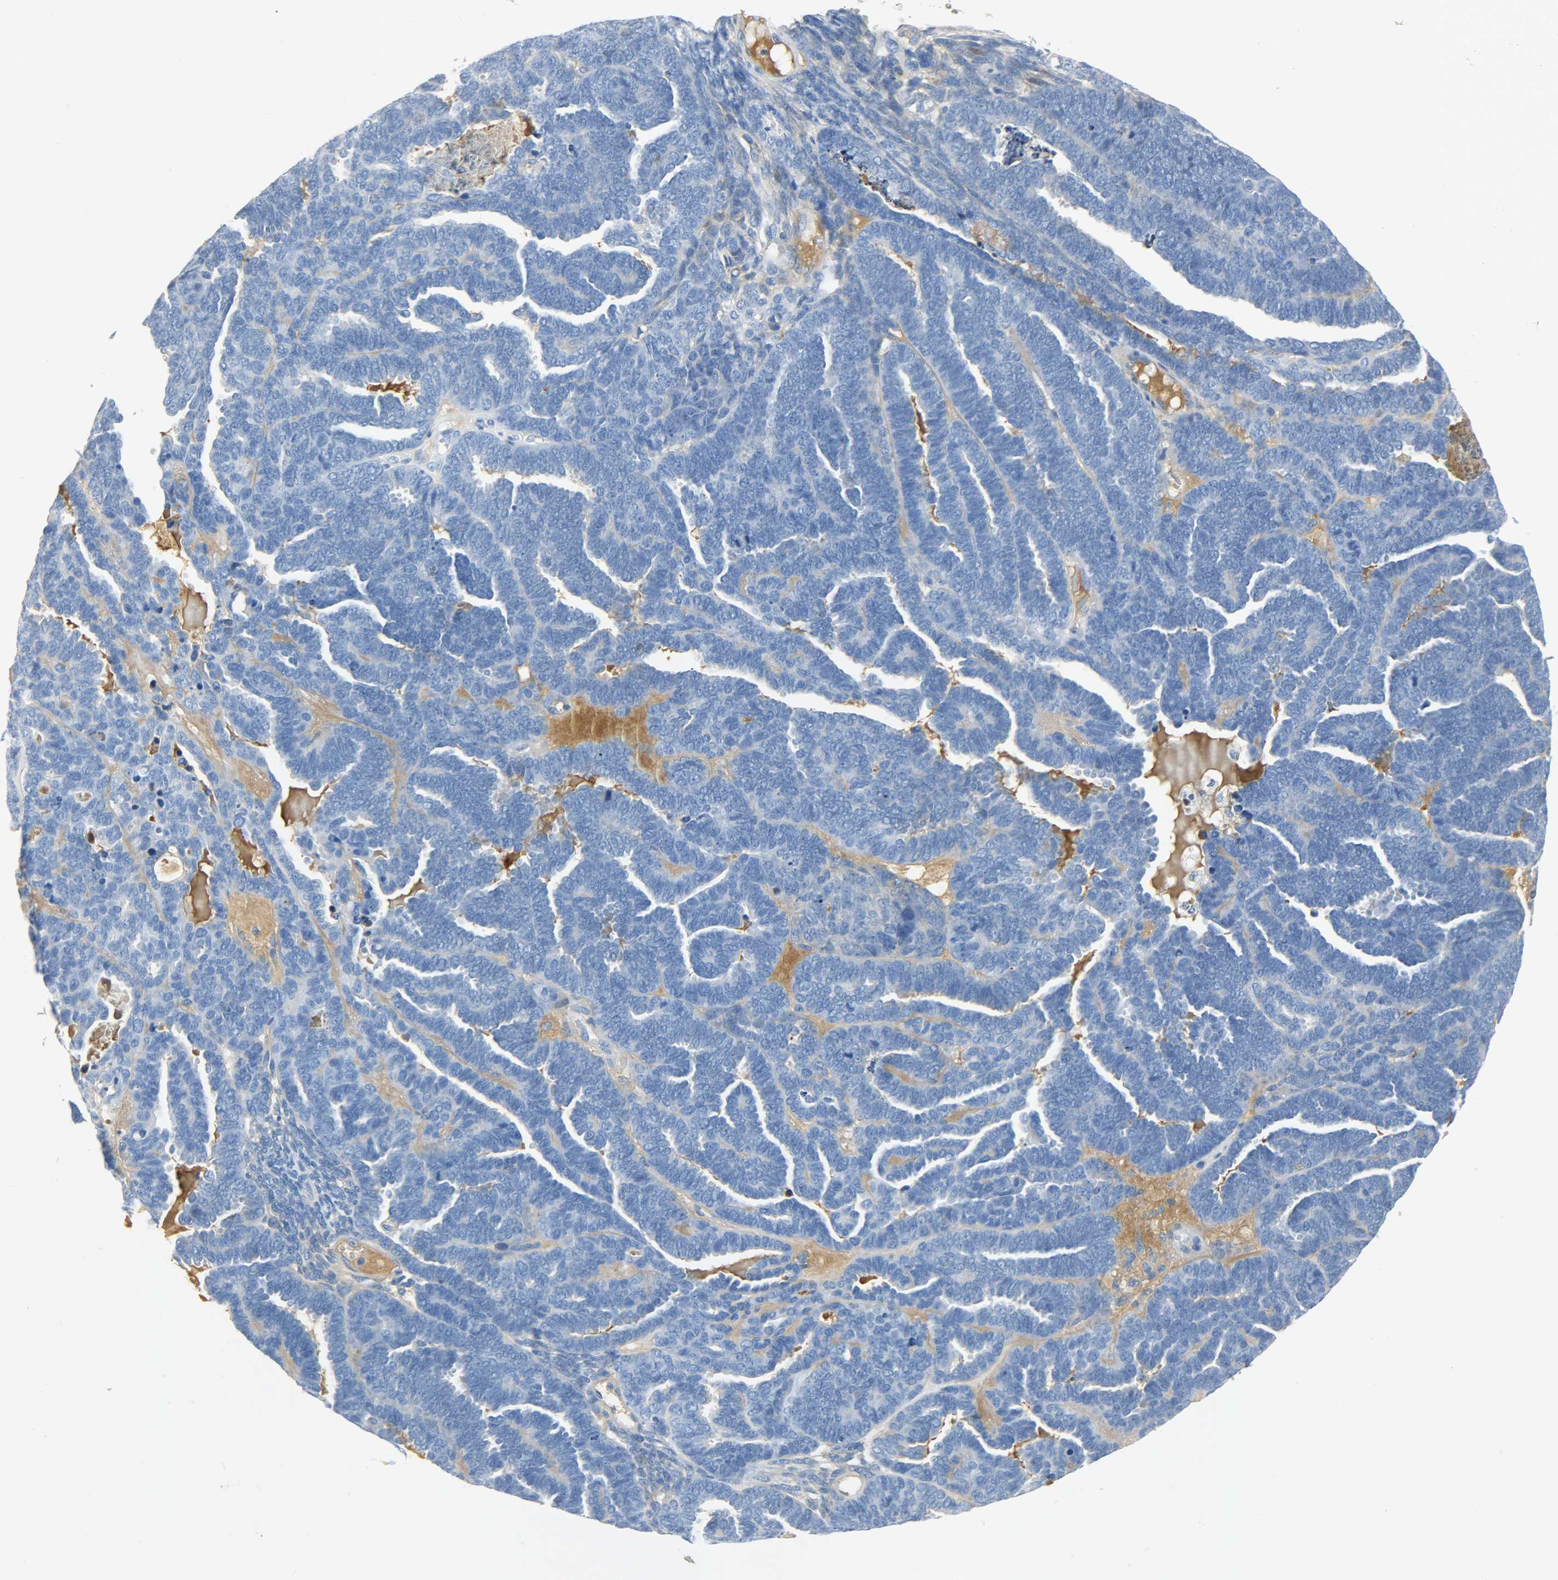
{"staining": {"intensity": "weak", "quantity": "<25%", "location": "cytoplasmic/membranous"}, "tissue": "endometrial cancer", "cell_type": "Tumor cells", "image_type": "cancer", "snomed": [{"axis": "morphology", "description": "Neoplasm, malignant, NOS"}, {"axis": "topography", "description": "Endometrium"}], "caption": "High power microscopy micrograph of an immunohistochemistry (IHC) micrograph of endometrial cancer, revealing no significant expression in tumor cells. (Stains: DAB immunohistochemistry (IHC) with hematoxylin counter stain, Microscopy: brightfield microscopy at high magnification).", "gene": "CRP", "patient": {"sex": "female", "age": 74}}